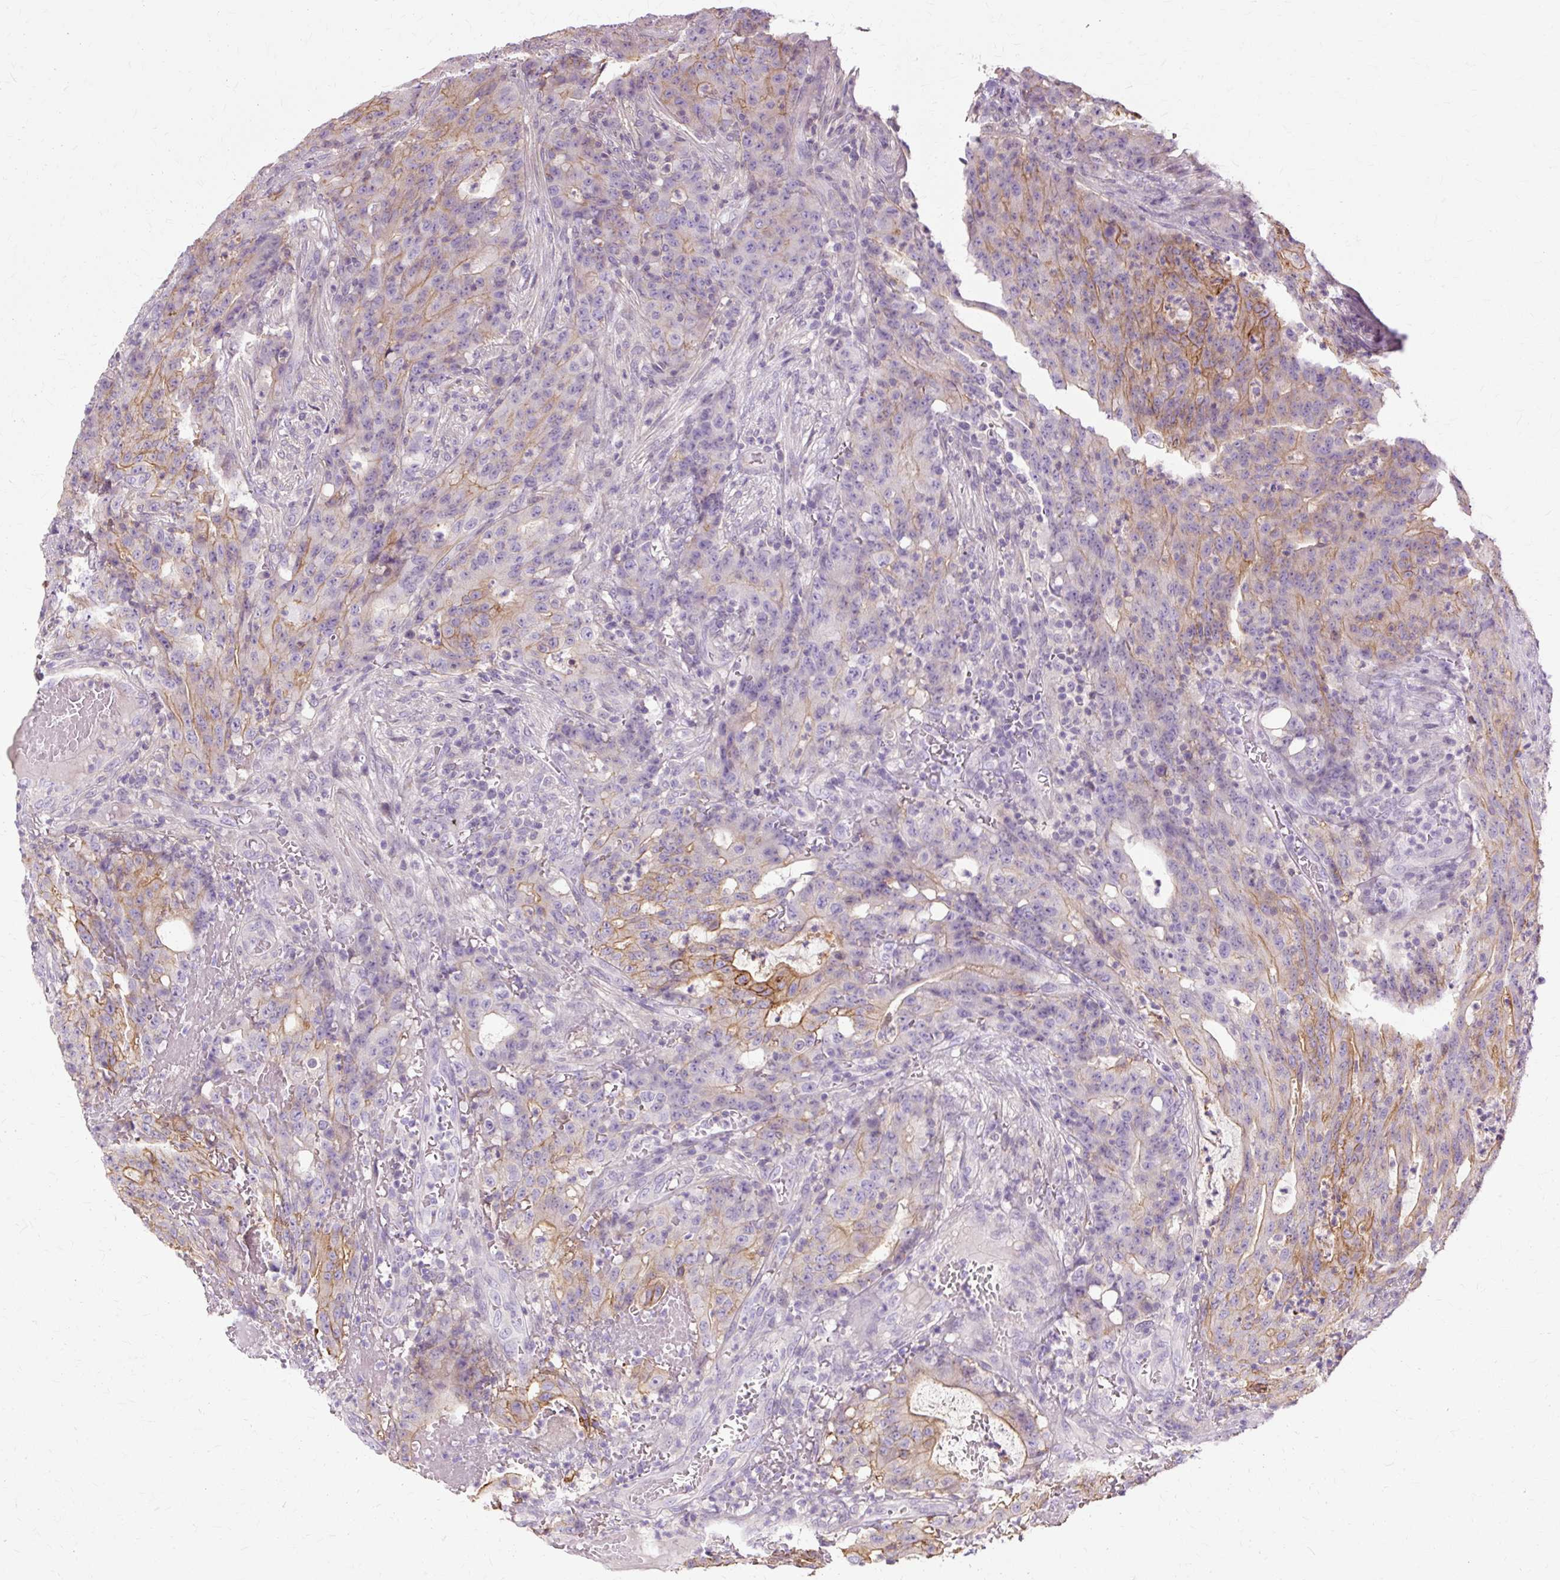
{"staining": {"intensity": "moderate", "quantity": "<25%", "location": "cytoplasmic/membranous"}, "tissue": "colorectal cancer", "cell_type": "Tumor cells", "image_type": "cancer", "snomed": [{"axis": "morphology", "description": "Adenocarcinoma, NOS"}, {"axis": "topography", "description": "Colon"}], "caption": "Immunohistochemical staining of adenocarcinoma (colorectal) shows low levels of moderate cytoplasmic/membranous expression in approximately <25% of tumor cells.", "gene": "TSPAN8", "patient": {"sex": "male", "age": 83}}